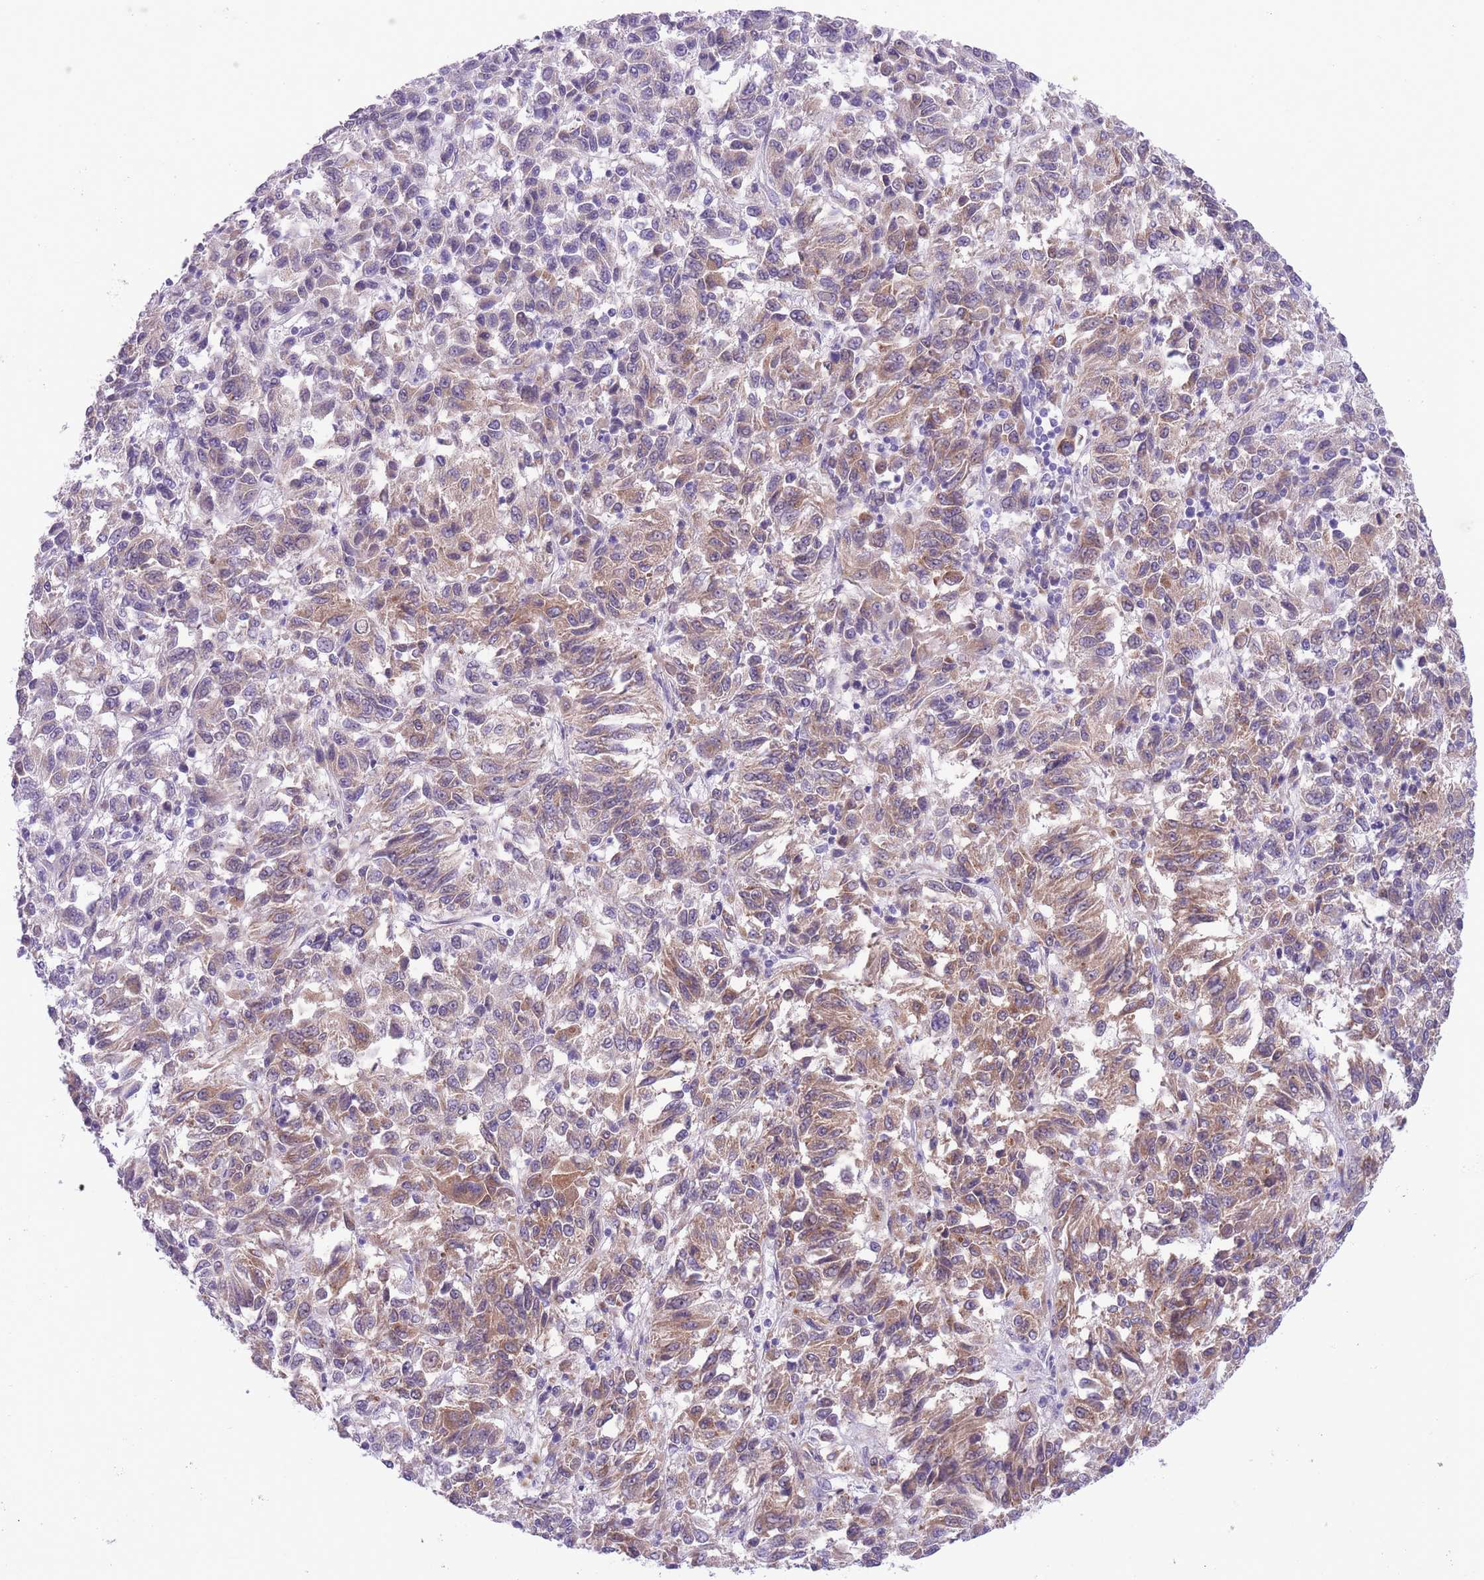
{"staining": {"intensity": "moderate", "quantity": "25%-75%", "location": "cytoplasmic/membranous"}, "tissue": "melanoma", "cell_type": "Tumor cells", "image_type": "cancer", "snomed": [{"axis": "morphology", "description": "Malignant melanoma, Metastatic site"}, {"axis": "topography", "description": "Lung"}], "caption": "A micrograph of melanoma stained for a protein displays moderate cytoplasmic/membranous brown staining in tumor cells.", "gene": "WWOX", "patient": {"sex": "male", "age": 64}}